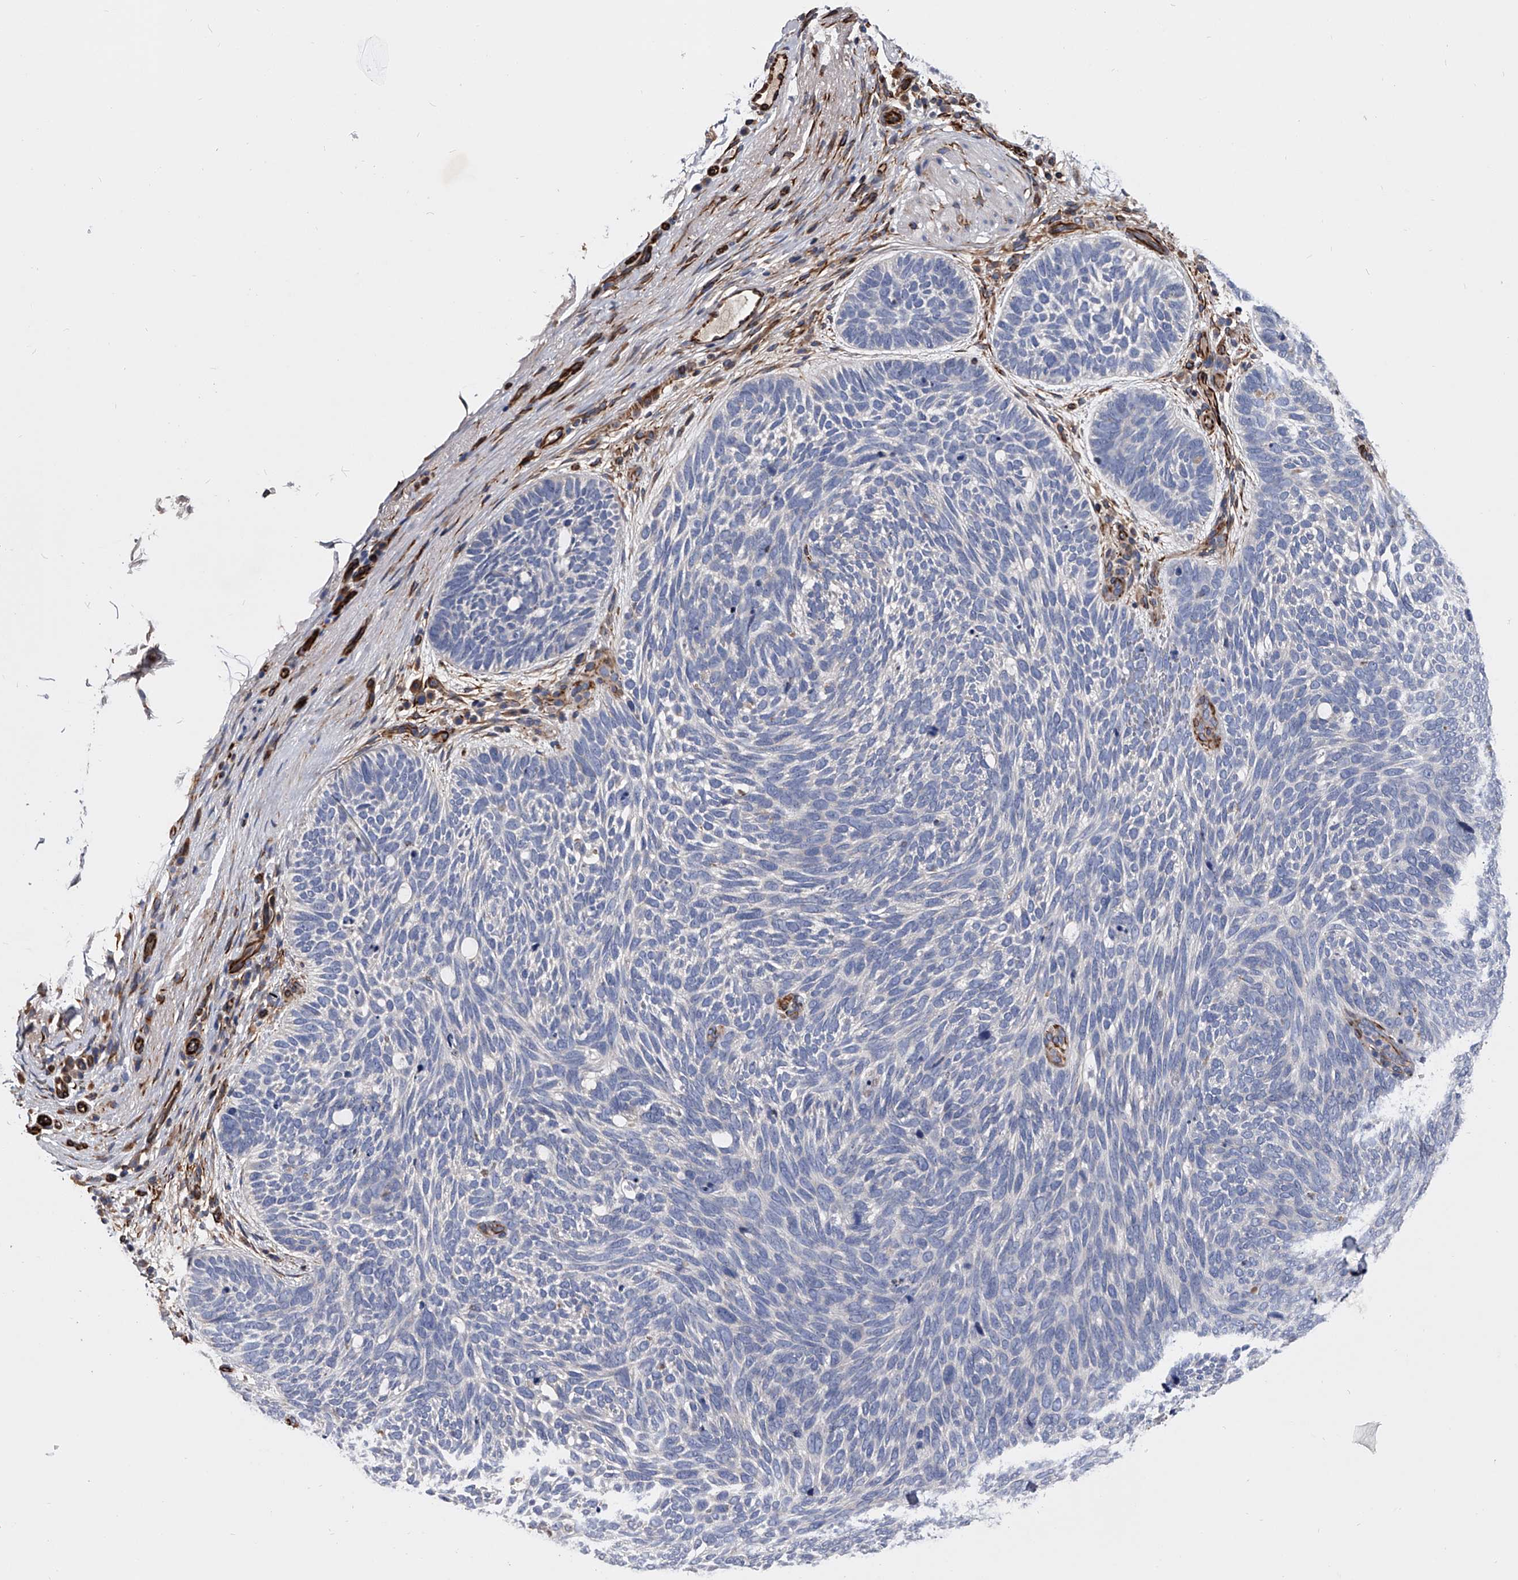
{"staining": {"intensity": "negative", "quantity": "none", "location": "none"}, "tissue": "skin cancer", "cell_type": "Tumor cells", "image_type": "cancer", "snomed": [{"axis": "morphology", "description": "Basal cell carcinoma"}, {"axis": "topography", "description": "Skin"}], "caption": "There is no significant expression in tumor cells of skin basal cell carcinoma.", "gene": "EFCAB7", "patient": {"sex": "female", "age": 85}}